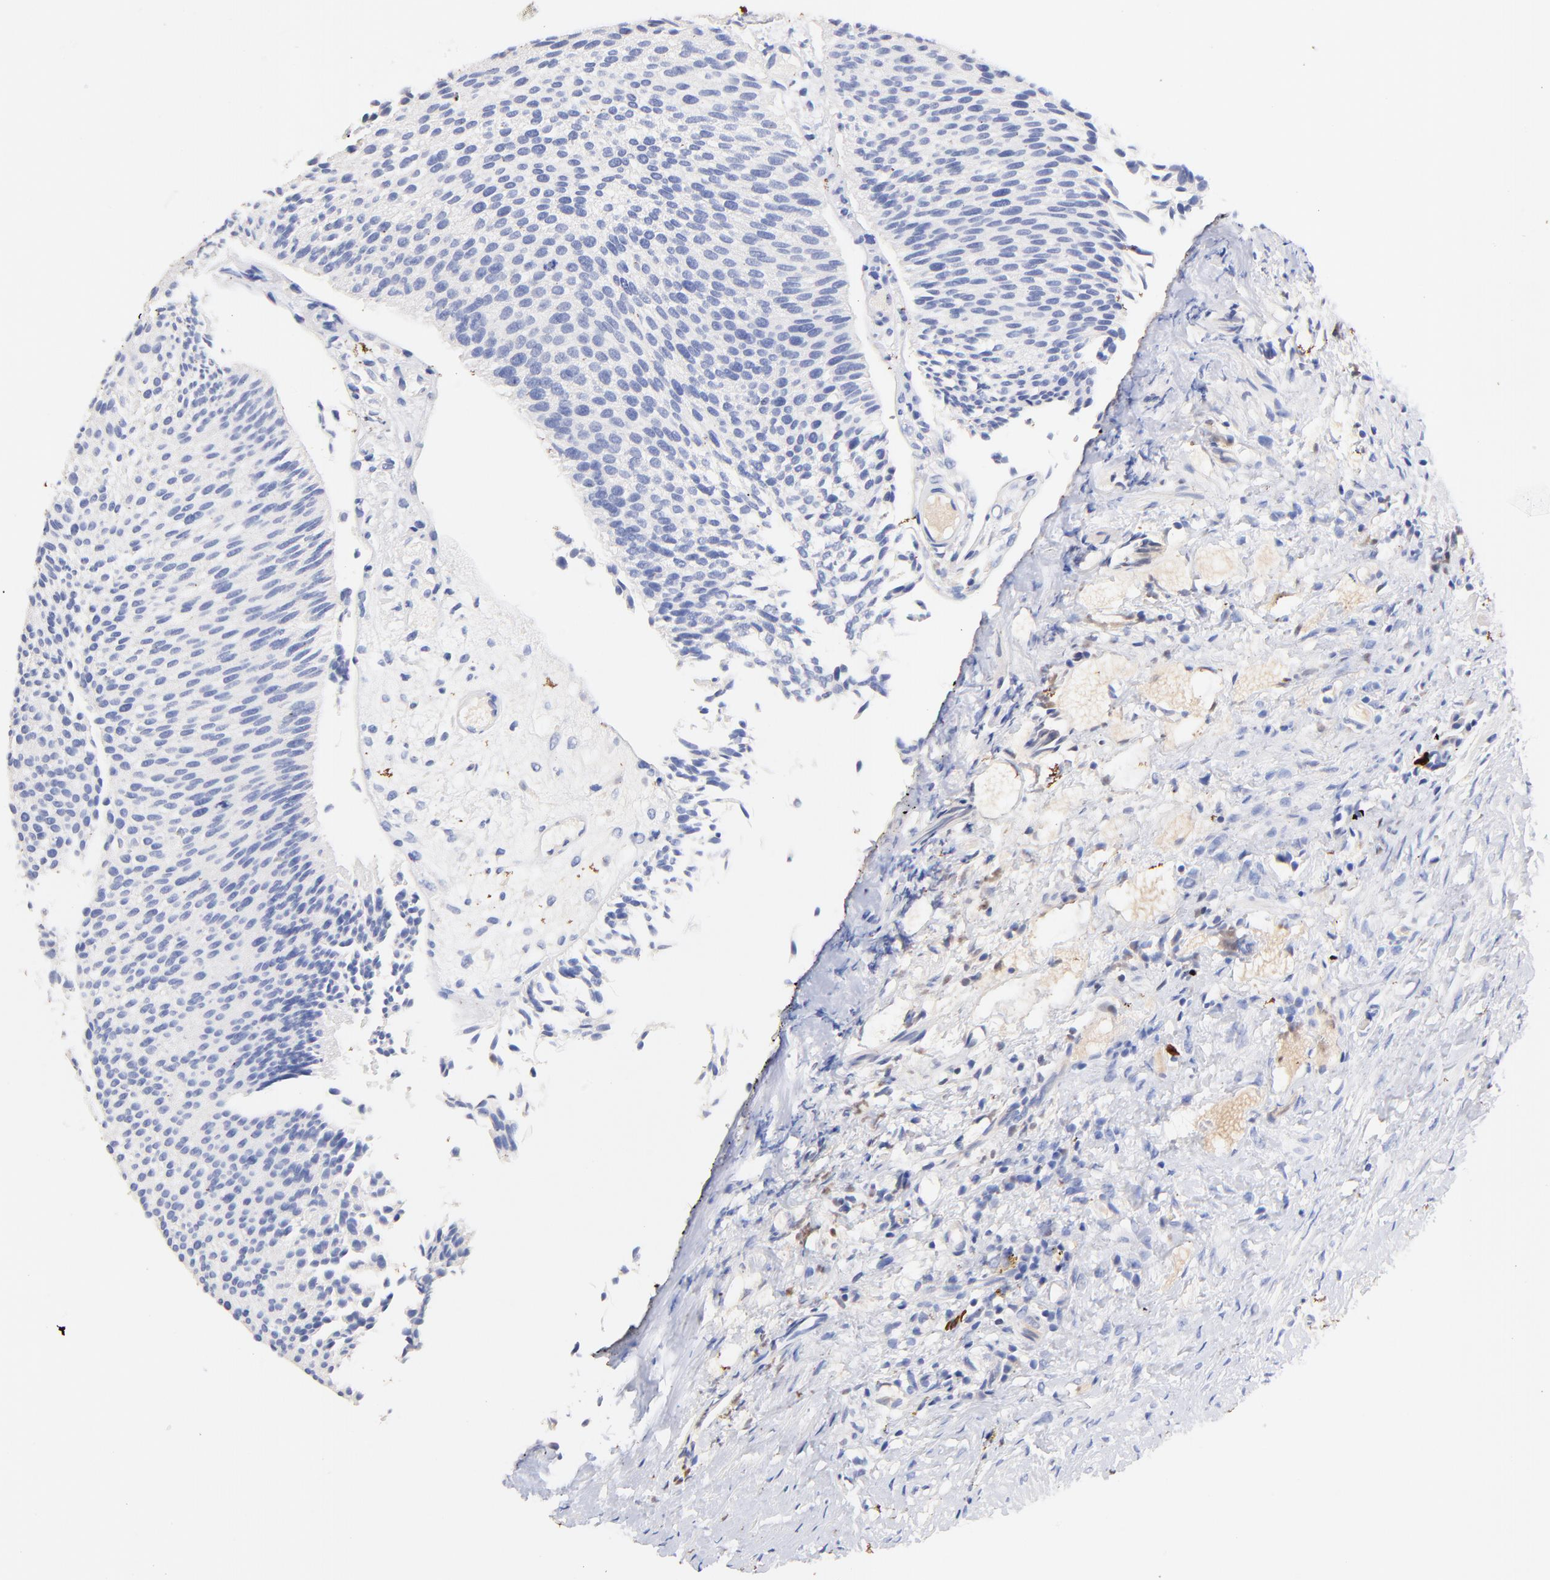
{"staining": {"intensity": "negative", "quantity": "none", "location": "none"}, "tissue": "urothelial cancer", "cell_type": "Tumor cells", "image_type": "cancer", "snomed": [{"axis": "morphology", "description": "Urothelial carcinoma, Low grade"}, {"axis": "topography", "description": "Urinary bladder"}], "caption": "Immunohistochemistry micrograph of neoplastic tissue: human urothelial cancer stained with DAB shows no significant protein expression in tumor cells.", "gene": "IGLV7-43", "patient": {"sex": "male", "age": 84}}